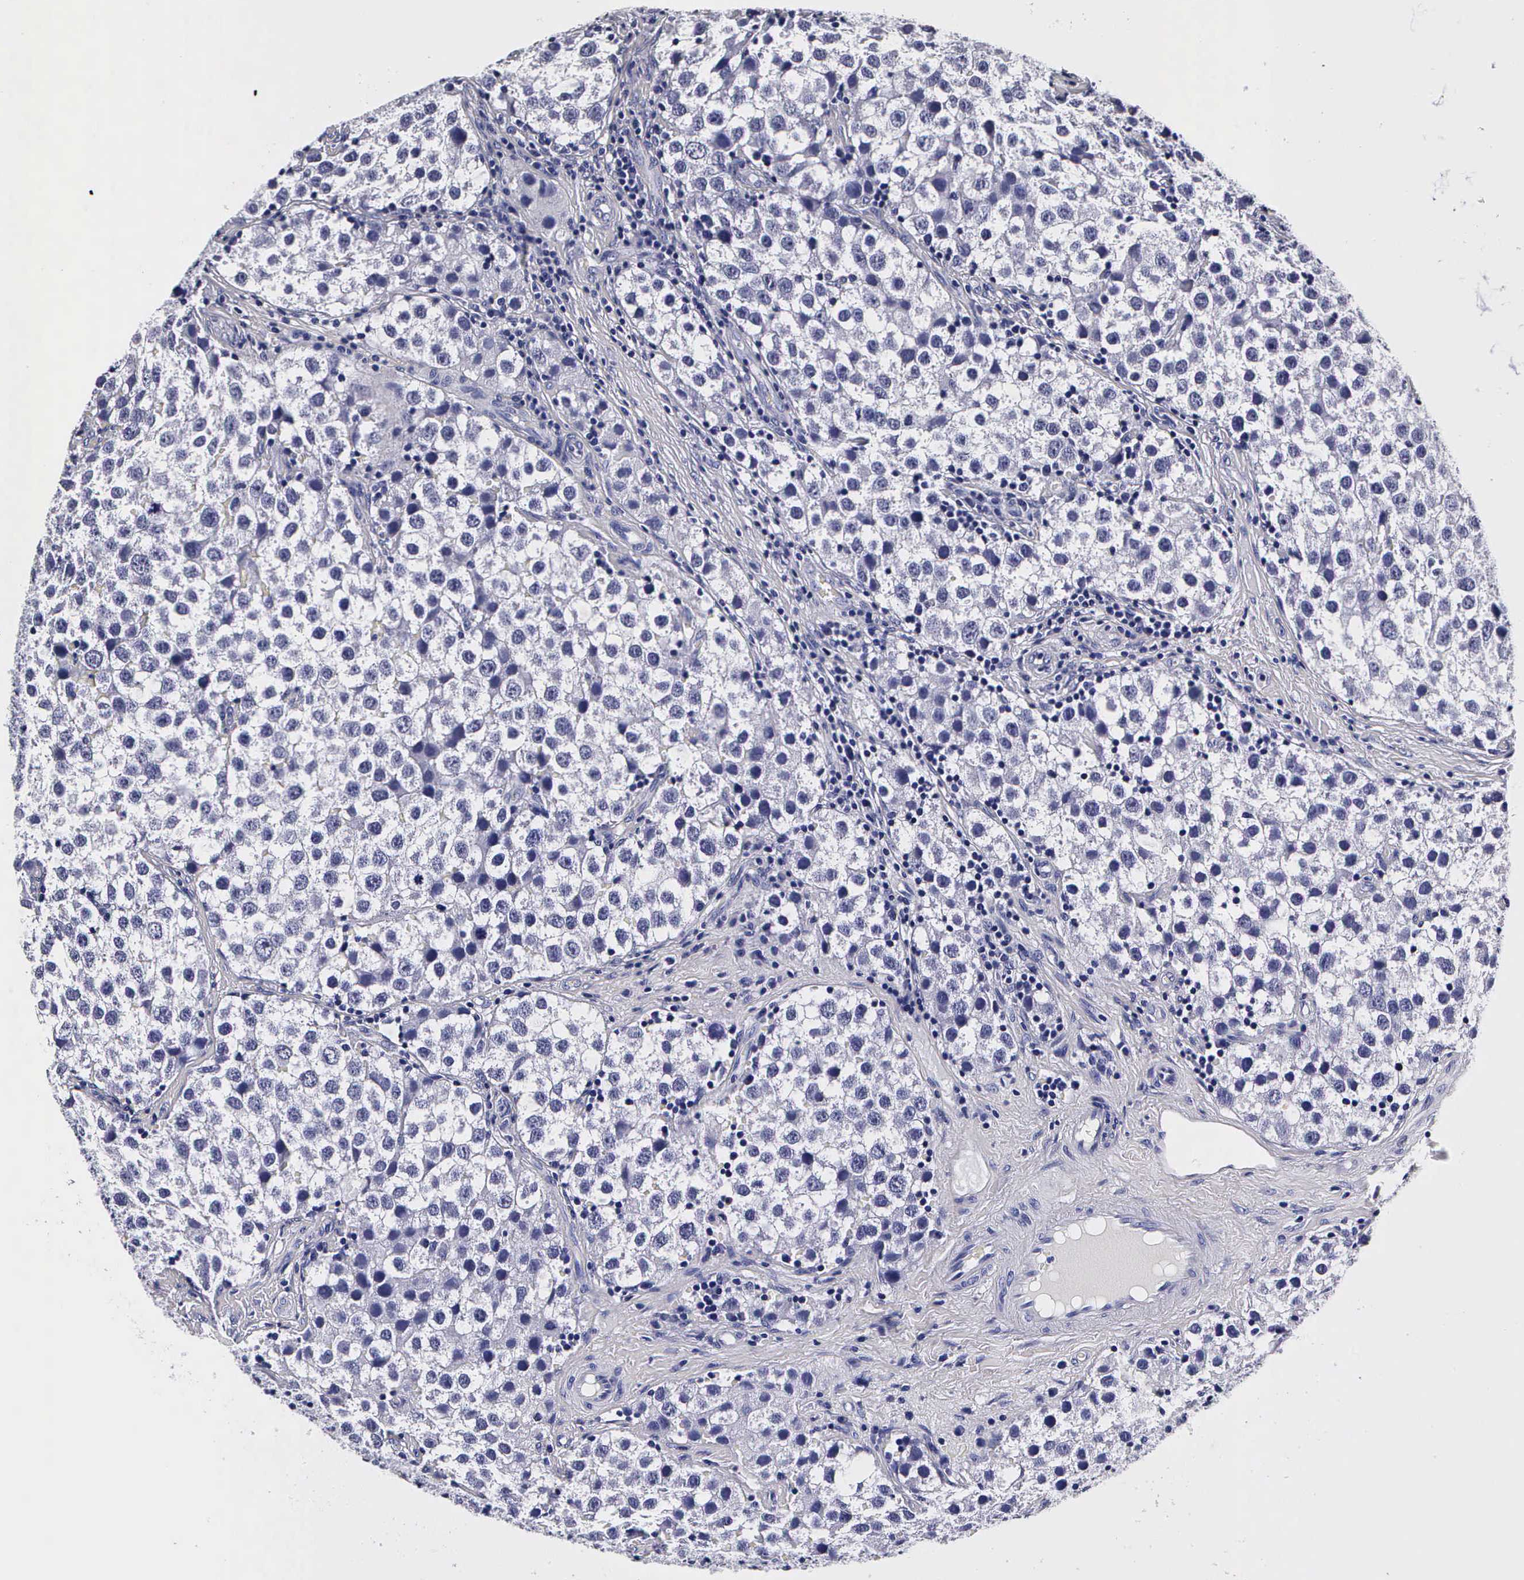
{"staining": {"intensity": "negative", "quantity": "none", "location": "none"}, "tissue": "testis cancer", "cell_type": "Tumor cells", "image_type": "cancer", "snomed": [{"axis": "morphology", "description": "Seminoma, NOS"}, {"axis": "topography", "description": "Testis"}], "caption": "Immunohistochemistry image of neoplastic tissue: human testis cancer (seminoma) stained with DAB shows no significant protein positivity in tumor cells.", "gene": "IAPP", "patient": {"sex": "male", "age": 39}}